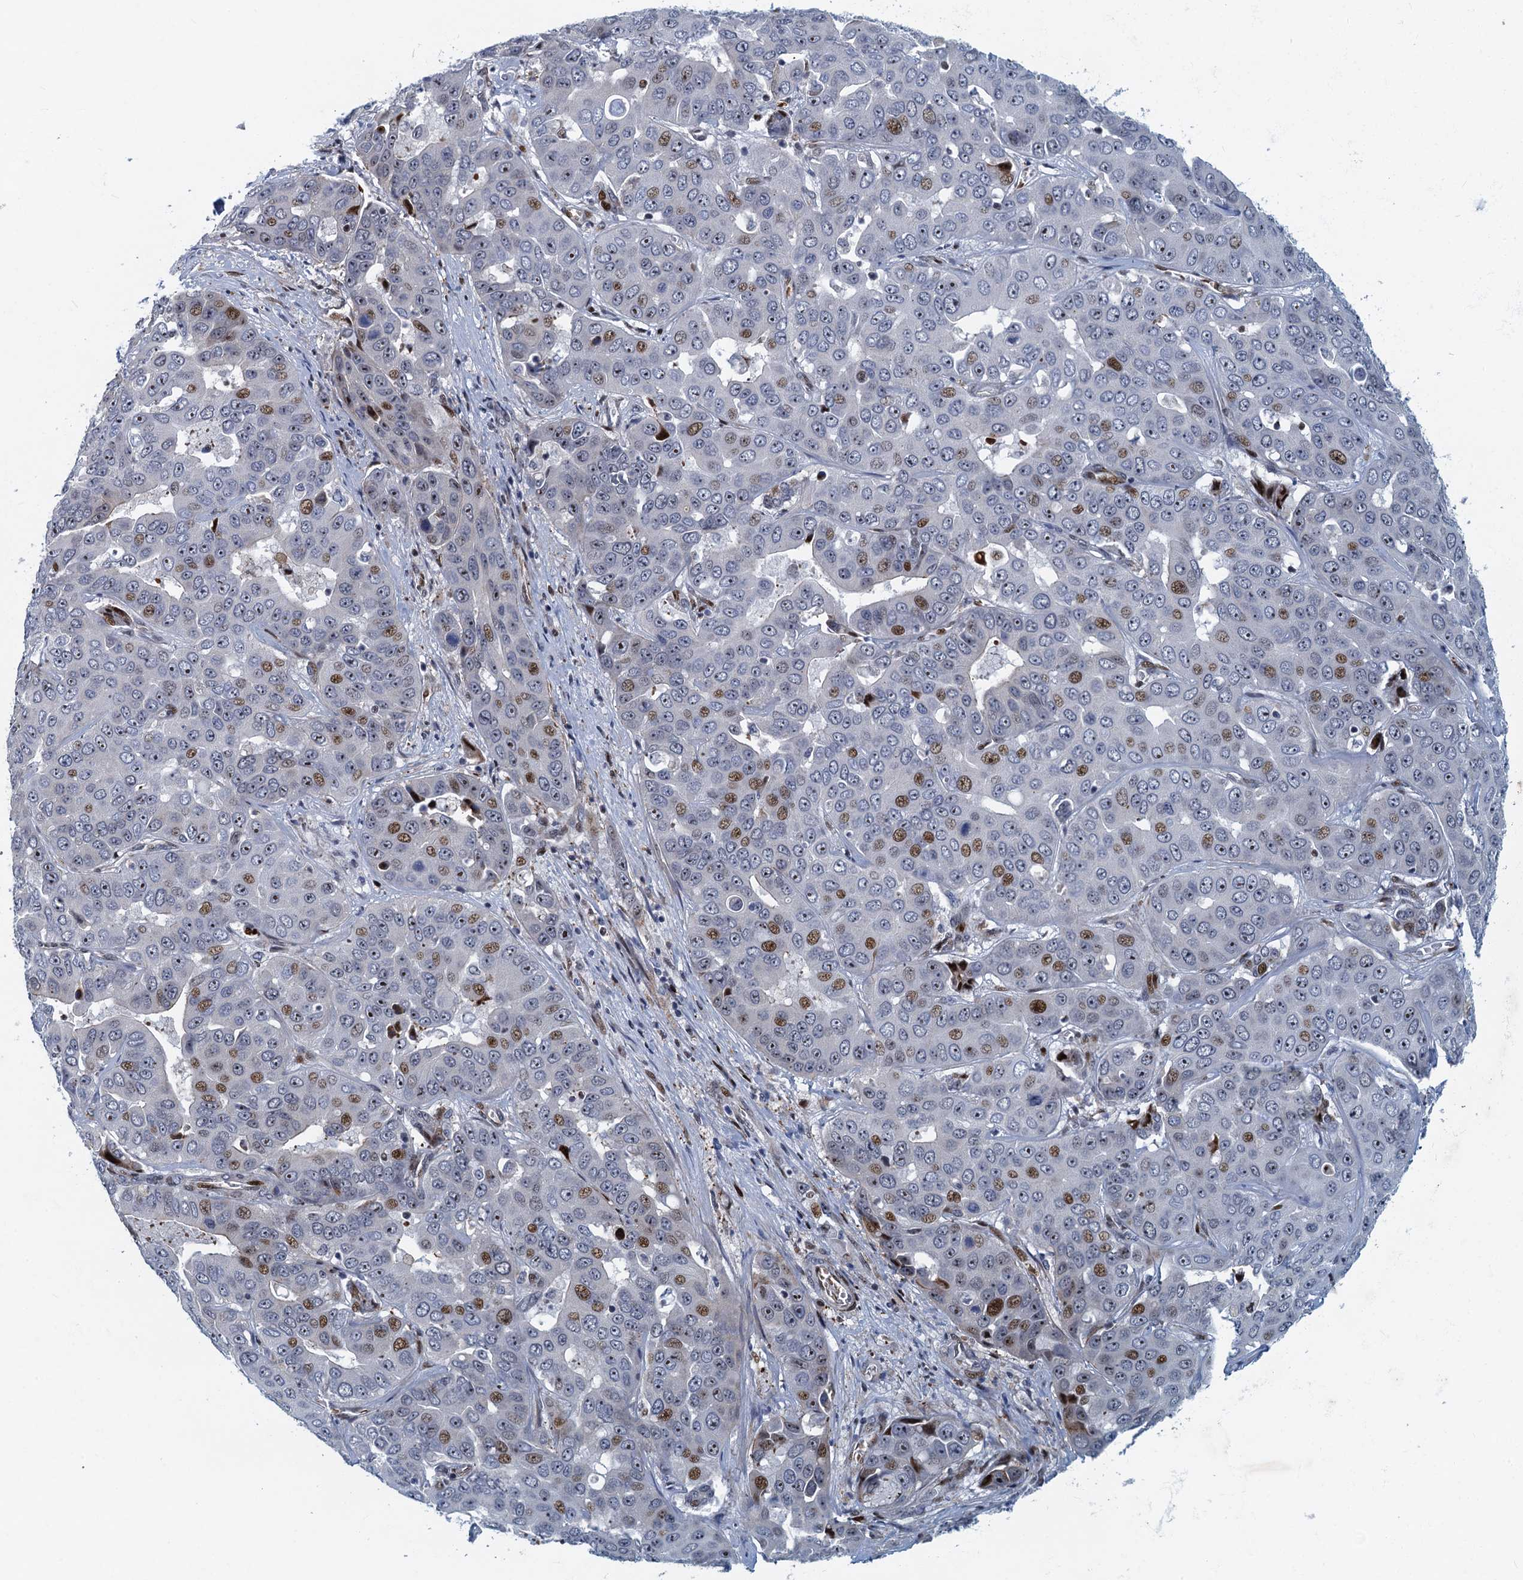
{"staining": {"intensity": "moderate", "quantity": "25%-75%", "location": "nuclear"}, "tissue": "liver cancer", "cell_type": "Tumor cells", "image_type": "cancer", "snomed": [{"axis": "morphology", "description": "Cholangiocarcinoma"}, {"axis": "topography", "description": "Liver"}], "caption": "This is a histology image of IHC staining of liver cholangiocarcinoma, which shows moderate staining in the nuclear of tumor cells.", "gene": "ANKRD13D", "patient": {"sex": "female", "age": 52}}